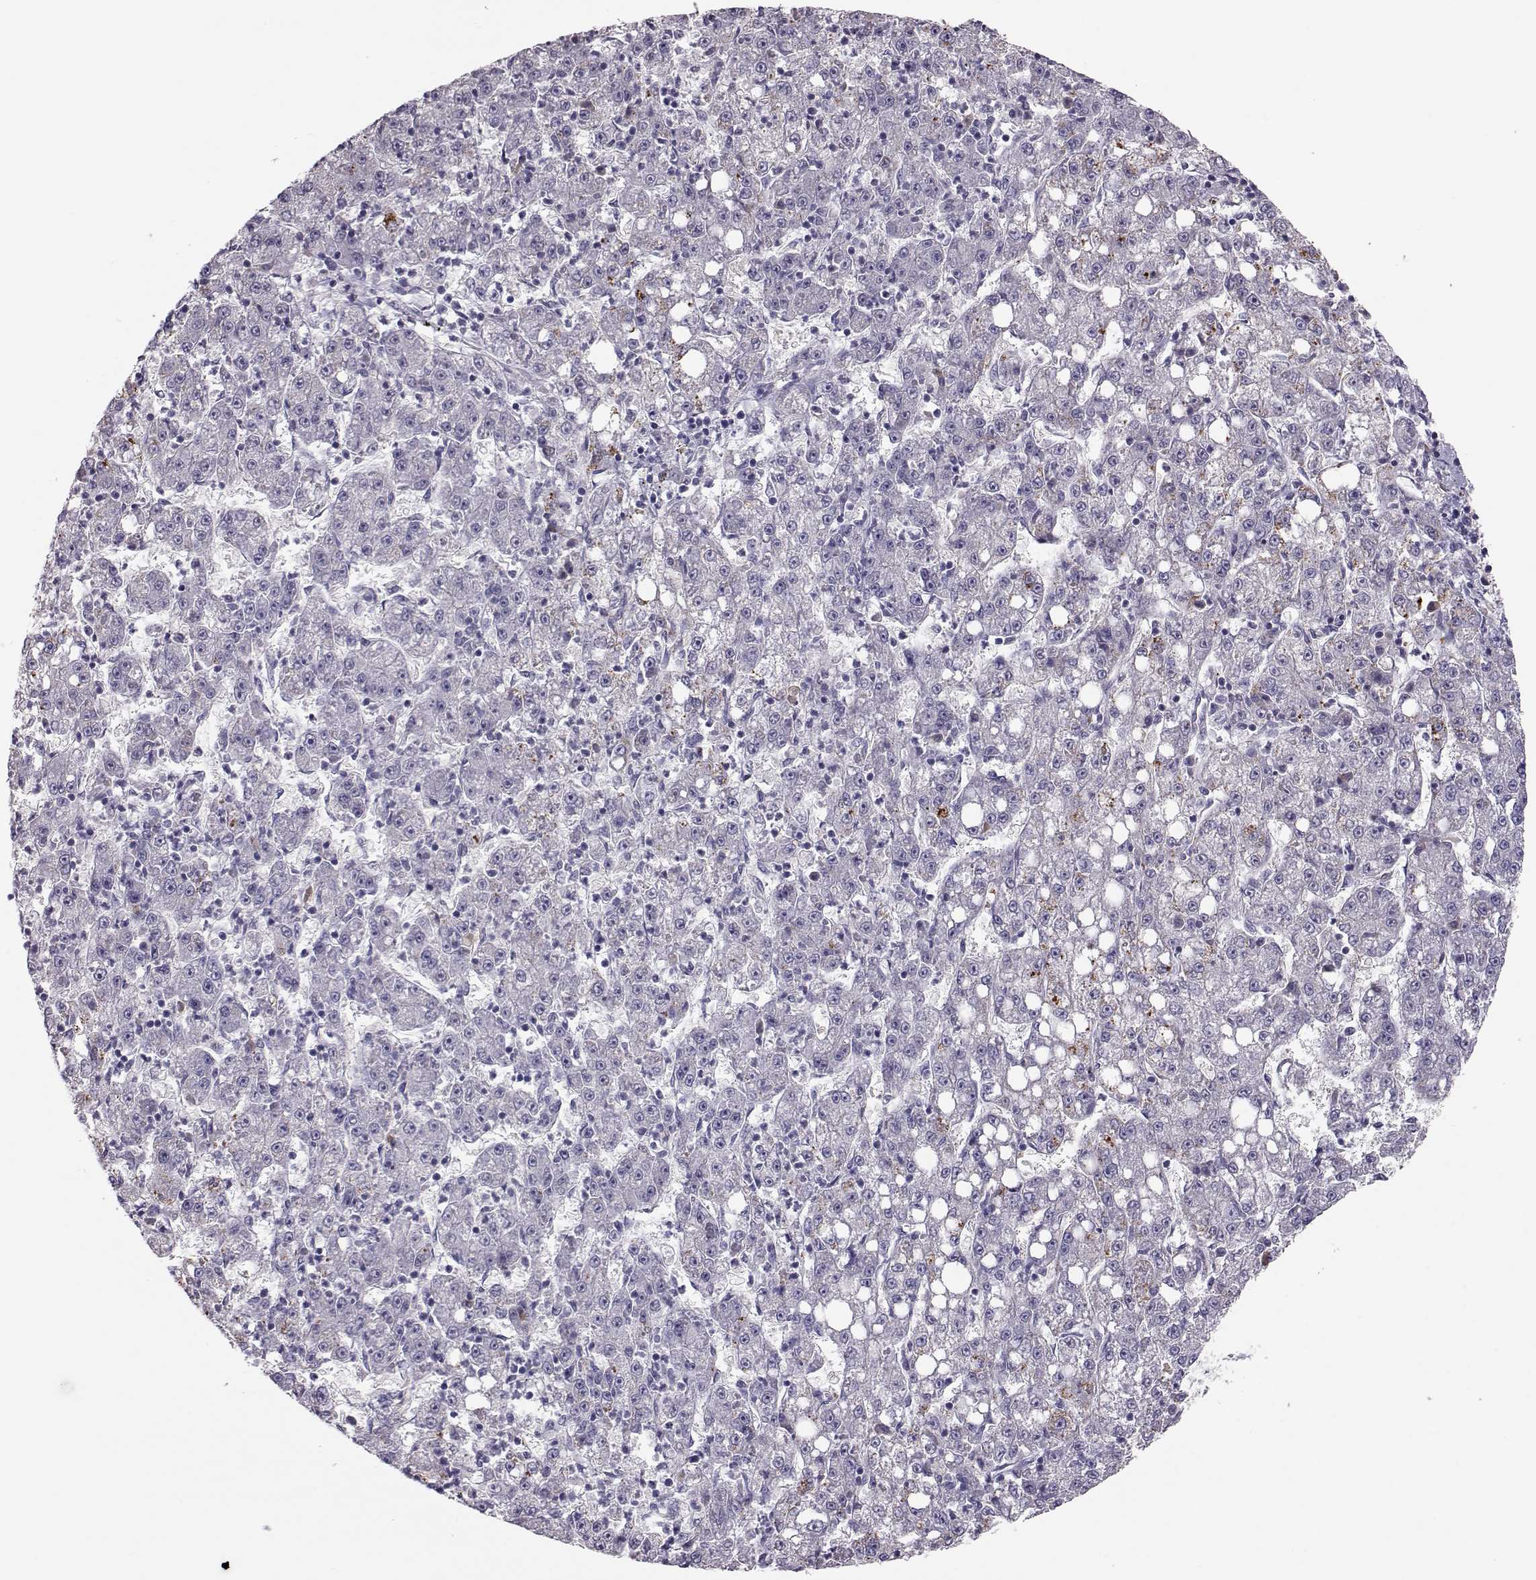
{"staining": {"intensity": "negative", "quantity": "none", "location": "none"}, "tissue": "liver cancer", "cell_type": "Tumor cells", "image_type": "cancer", "snomed": [{"axis": "morphology", "description": "Carcinoma, Hepatocellular, NOS"}, {"axis": "topography", "description": "Liver"}], "caption": "Liver hepatocellular carcinoma stained for a protein using immunohistochemistry (IHC) reveals no expression tumor cells.", "gene": "ADGRG5", "patient": {"sex": "female", "age": 65}}